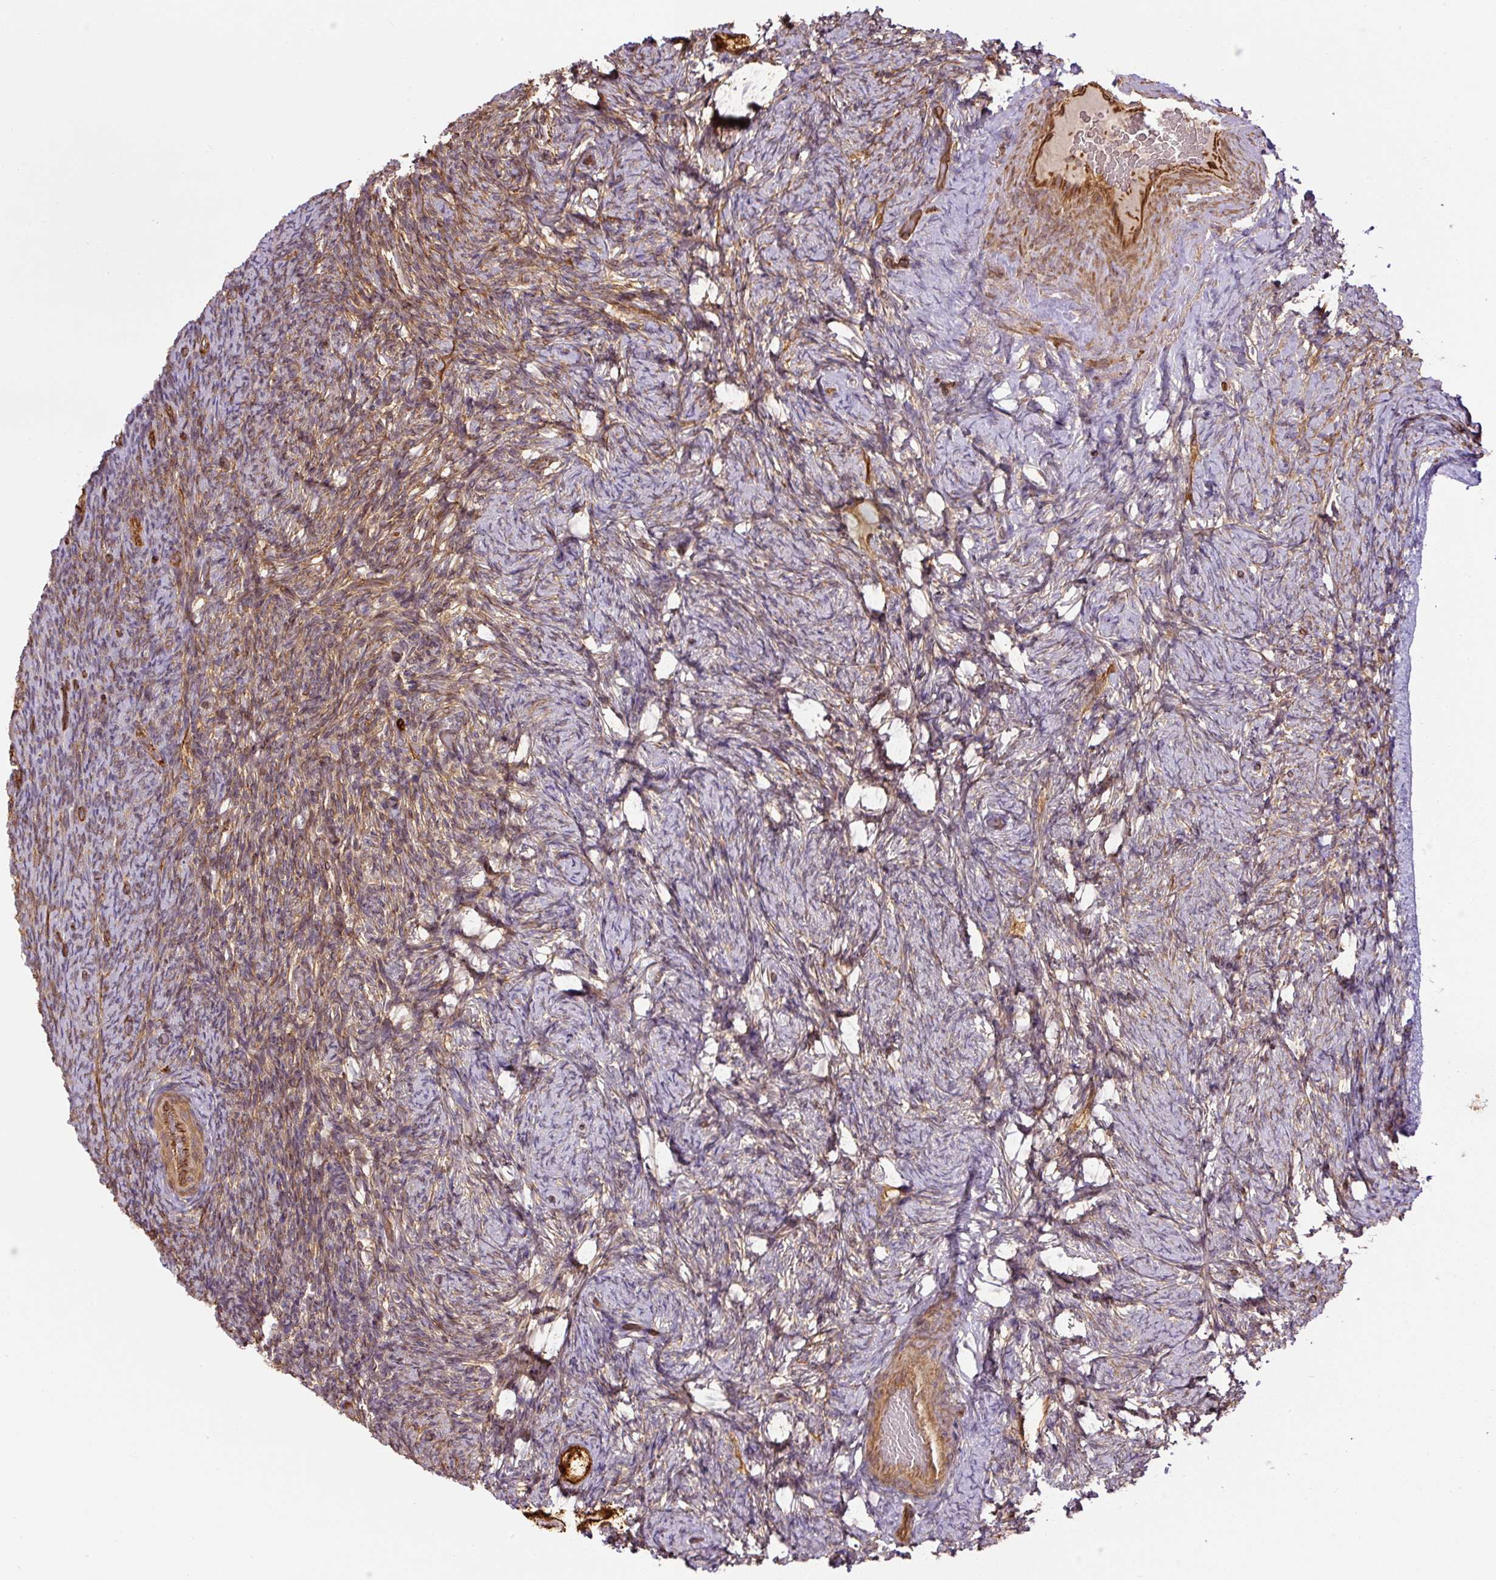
{"staining": {"intensity": "moderate", "quantity": ">75%", "location": "cytoplasmic/membranous"}, "tissue": "ovary", "cell_type": "Ovarian stroma cells", "image_type": "normal", "snomed": [{"axis": "morphology", "description": "Normal tissue, NOS"}, {"axis": "topography", "description": "Ovary"}], "caption": "DAB (3,3'-diaminobenzidine) immunohistochemical staining of benign human ovary reveals moderate cytoplasmic/membranous protein positivity in approximately >75% of ovarian stroma cells. (Brightfield microscopy of DAB IHC at high magnification).", "gene": "B3GALT5", "patient": {"sex": "female", "age": 34}}